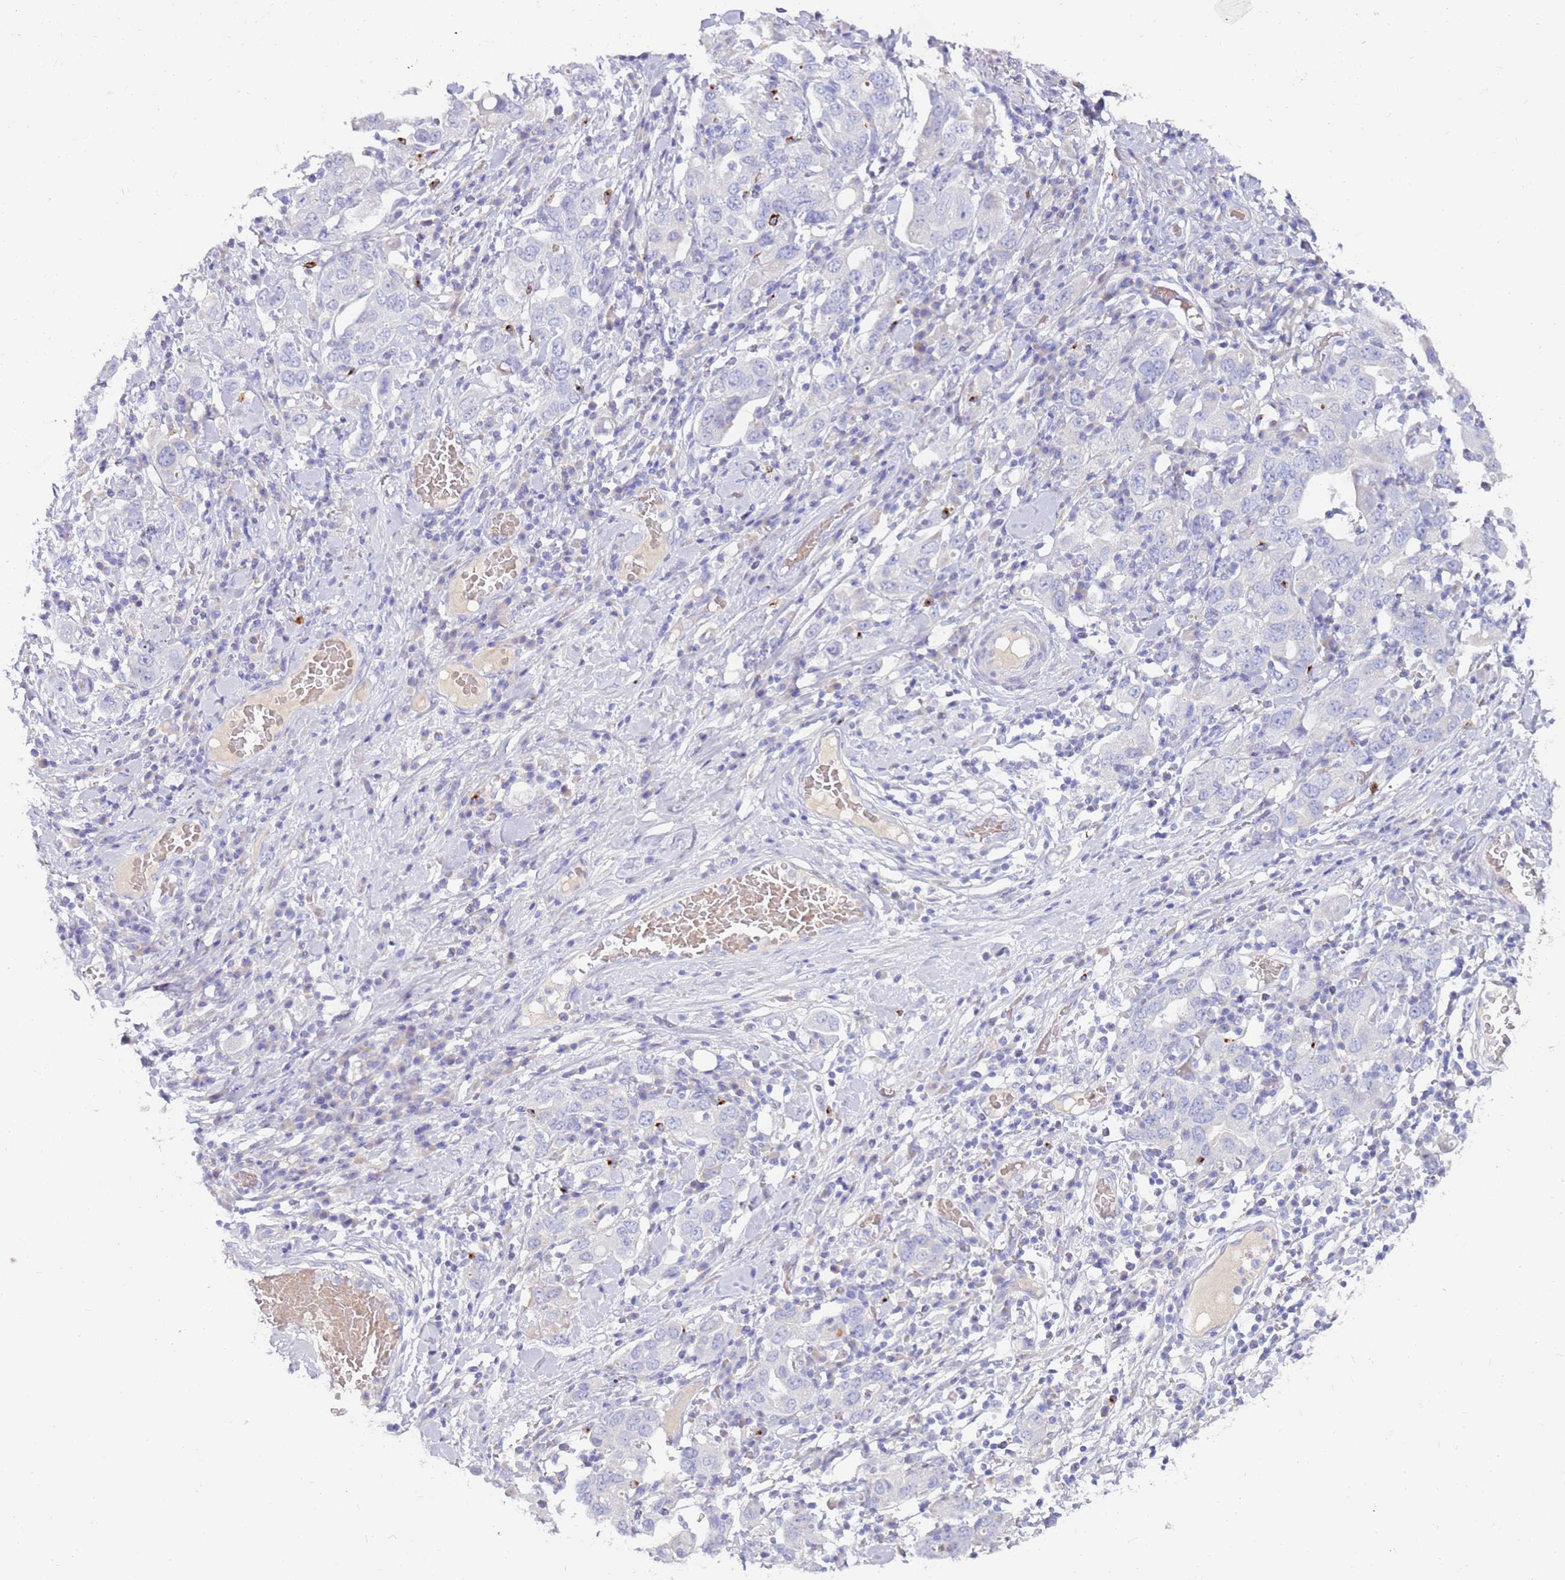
{"staining": {"intensity": "negative", "quantity": "none", "location": "none"}, "tissue": "stomach cancer", "cell_type": "Tumor cells", "image_type": "cancer", "snomed": [{"axis": "morphology", "description": "Adenocarcinoma, NOS"}, {"axis": "topography", "description": "Stomach, upper"}], "caption": "Tumor cells are negative for brown protein staining in stomach cancer.", "gene": "EVPLL", "patient": {"sex": "male", "age": 62}}